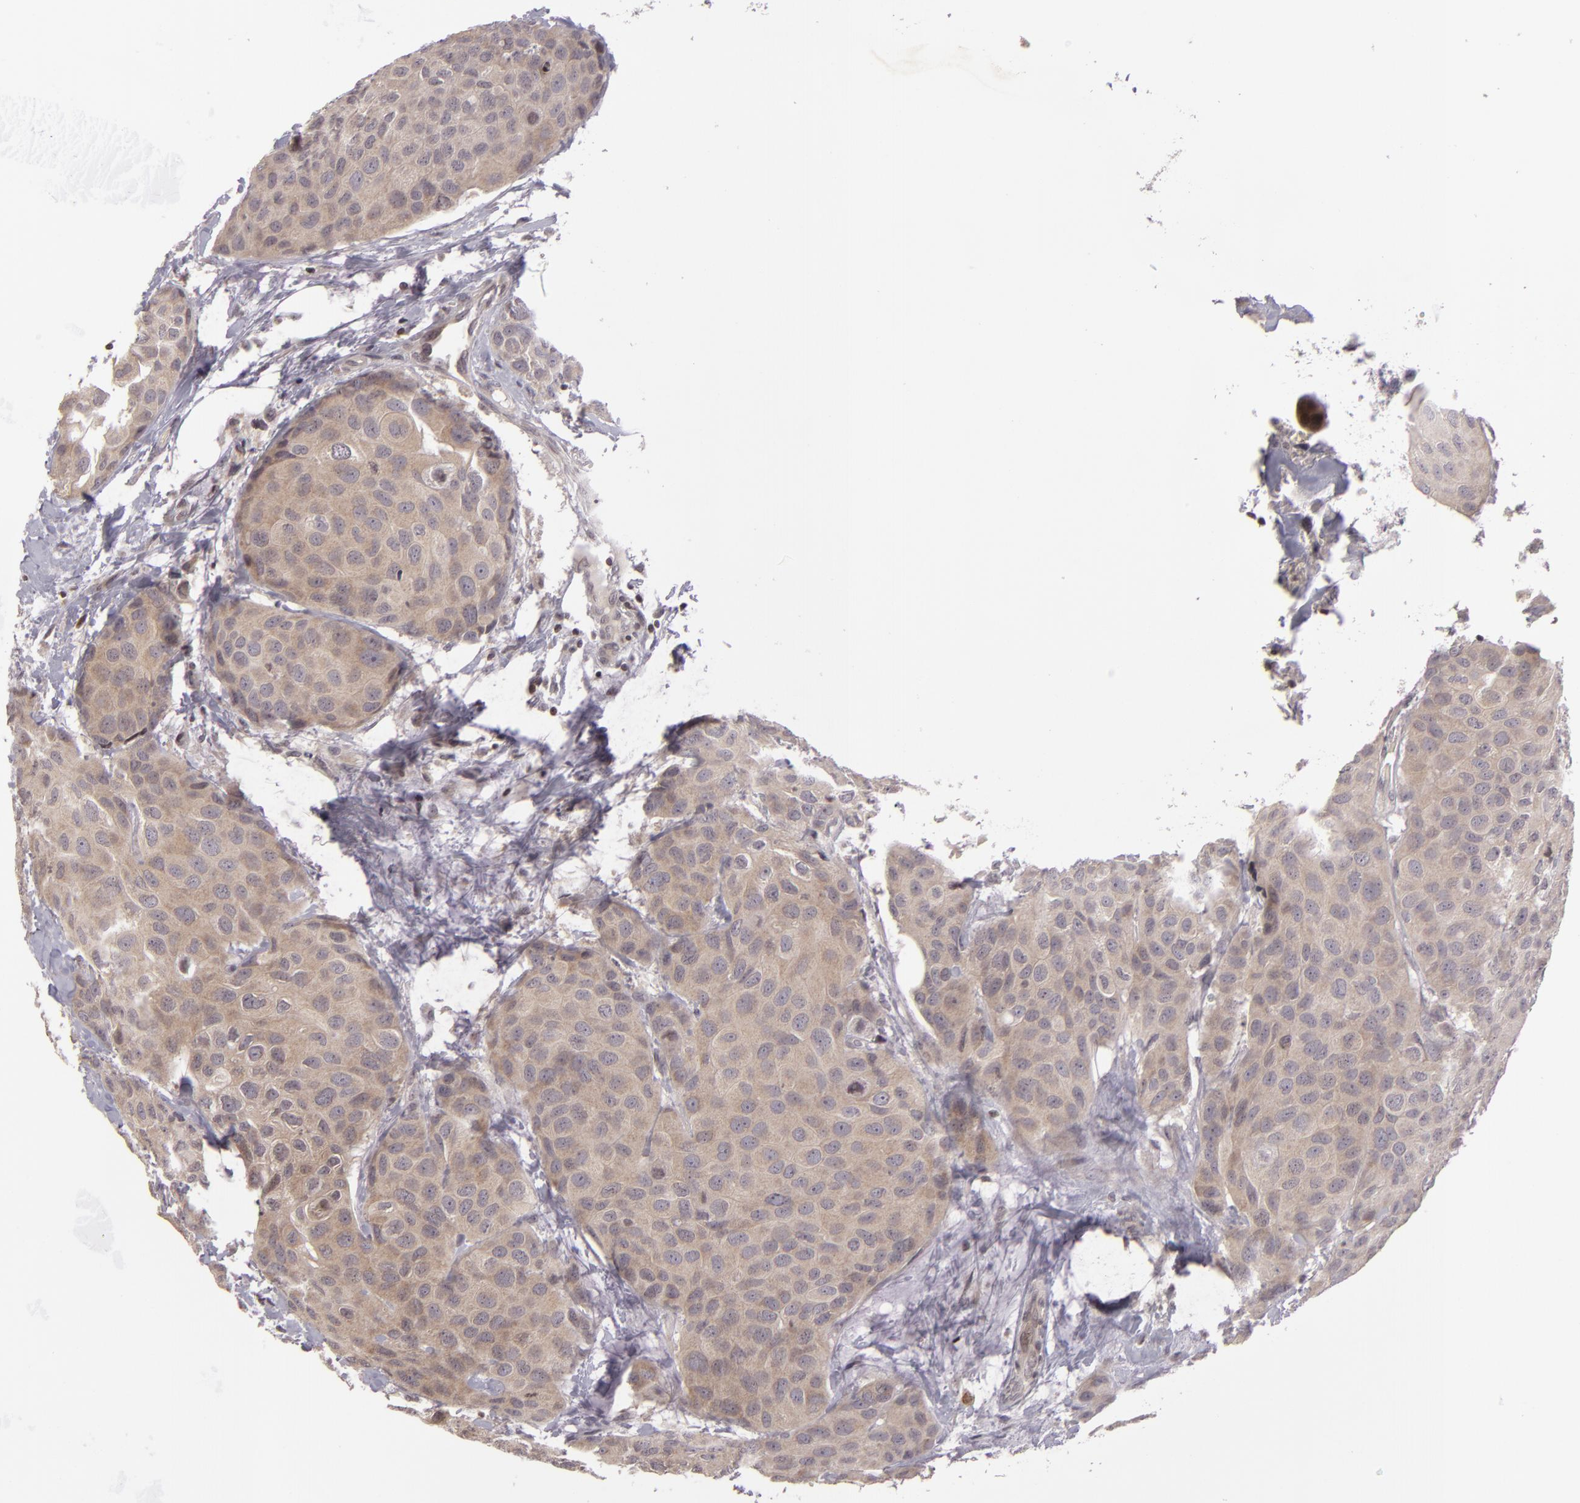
{"staining": {"intensity": "negative", "quantity": "none", "location": "none"}, "tissue": "breast cancer", "cell_type": "Tumor cells", "image_type": "cancer", "snomed": [{"axis": "morphology", "description": "Duct carcinoma"}, {"axis": "topography", "description": "Breast"}], "caption": "A photomicrograph of human intraductal carcinoma (breast) is negative for staining in tumor cells.", "gene": "AKAP6", "patient": {"sex": "female", "age": 68}}